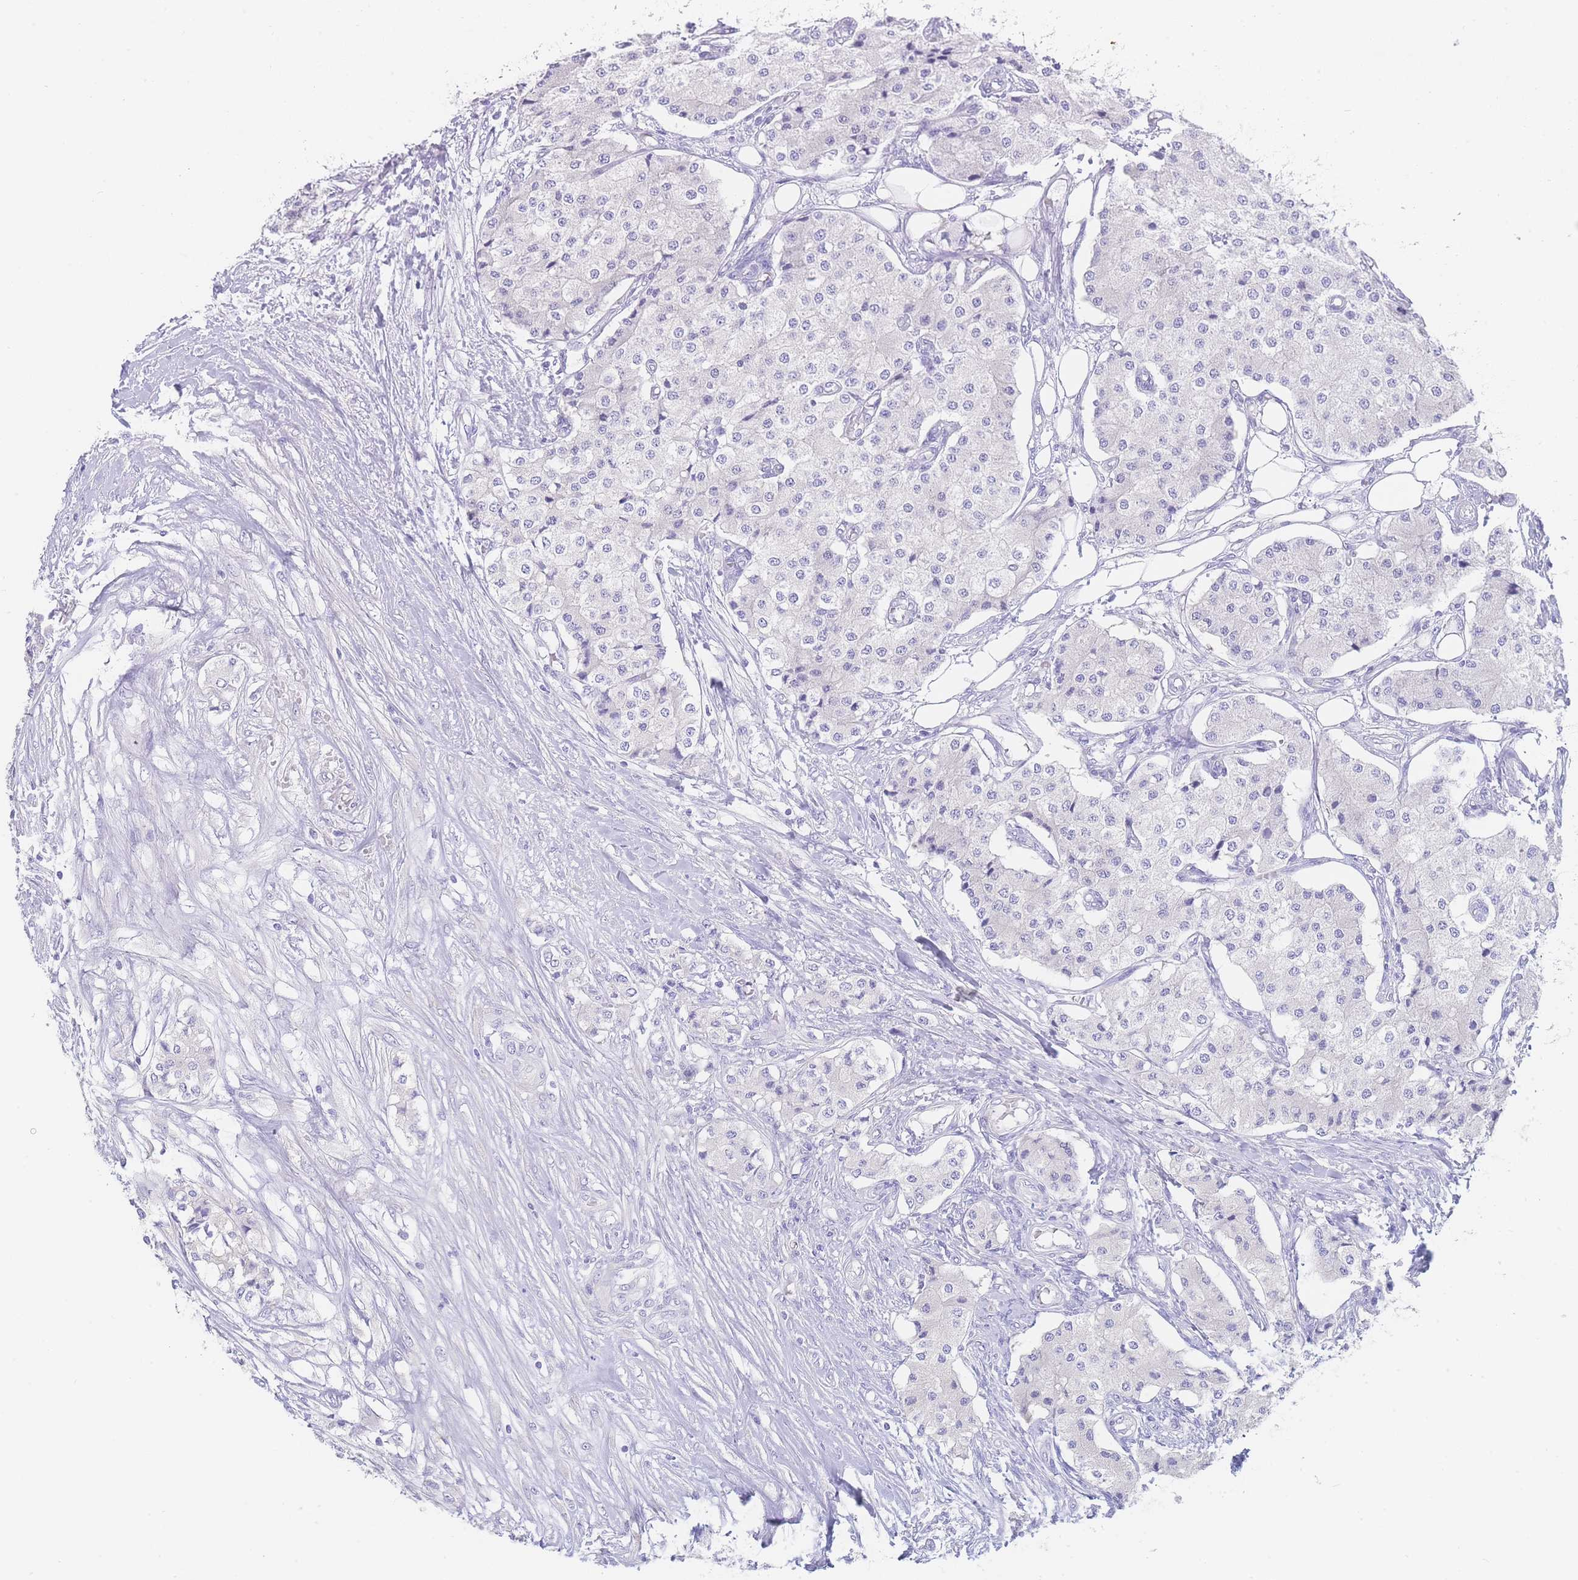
{"staining": {"intensity": "negative", "quantity": "none", "location": "none"}, "tissue": "carcinoid", "cell_type": "Tumor cells", "image_type": "cancer", "snomed": [{"axis": "morphology", "description": "Carcinoid, malignant, NOS"}, {"axis": "topography", "description": "Colon"}], "caption": "Carcinoid was stained to show a protein in brown. There is no significant staining in tumor cells. (Brightfield microscopy of DAB IHC at high magnification).", "gene": "LZTFL1", "patient": {"sex": "female", "age": 52}}